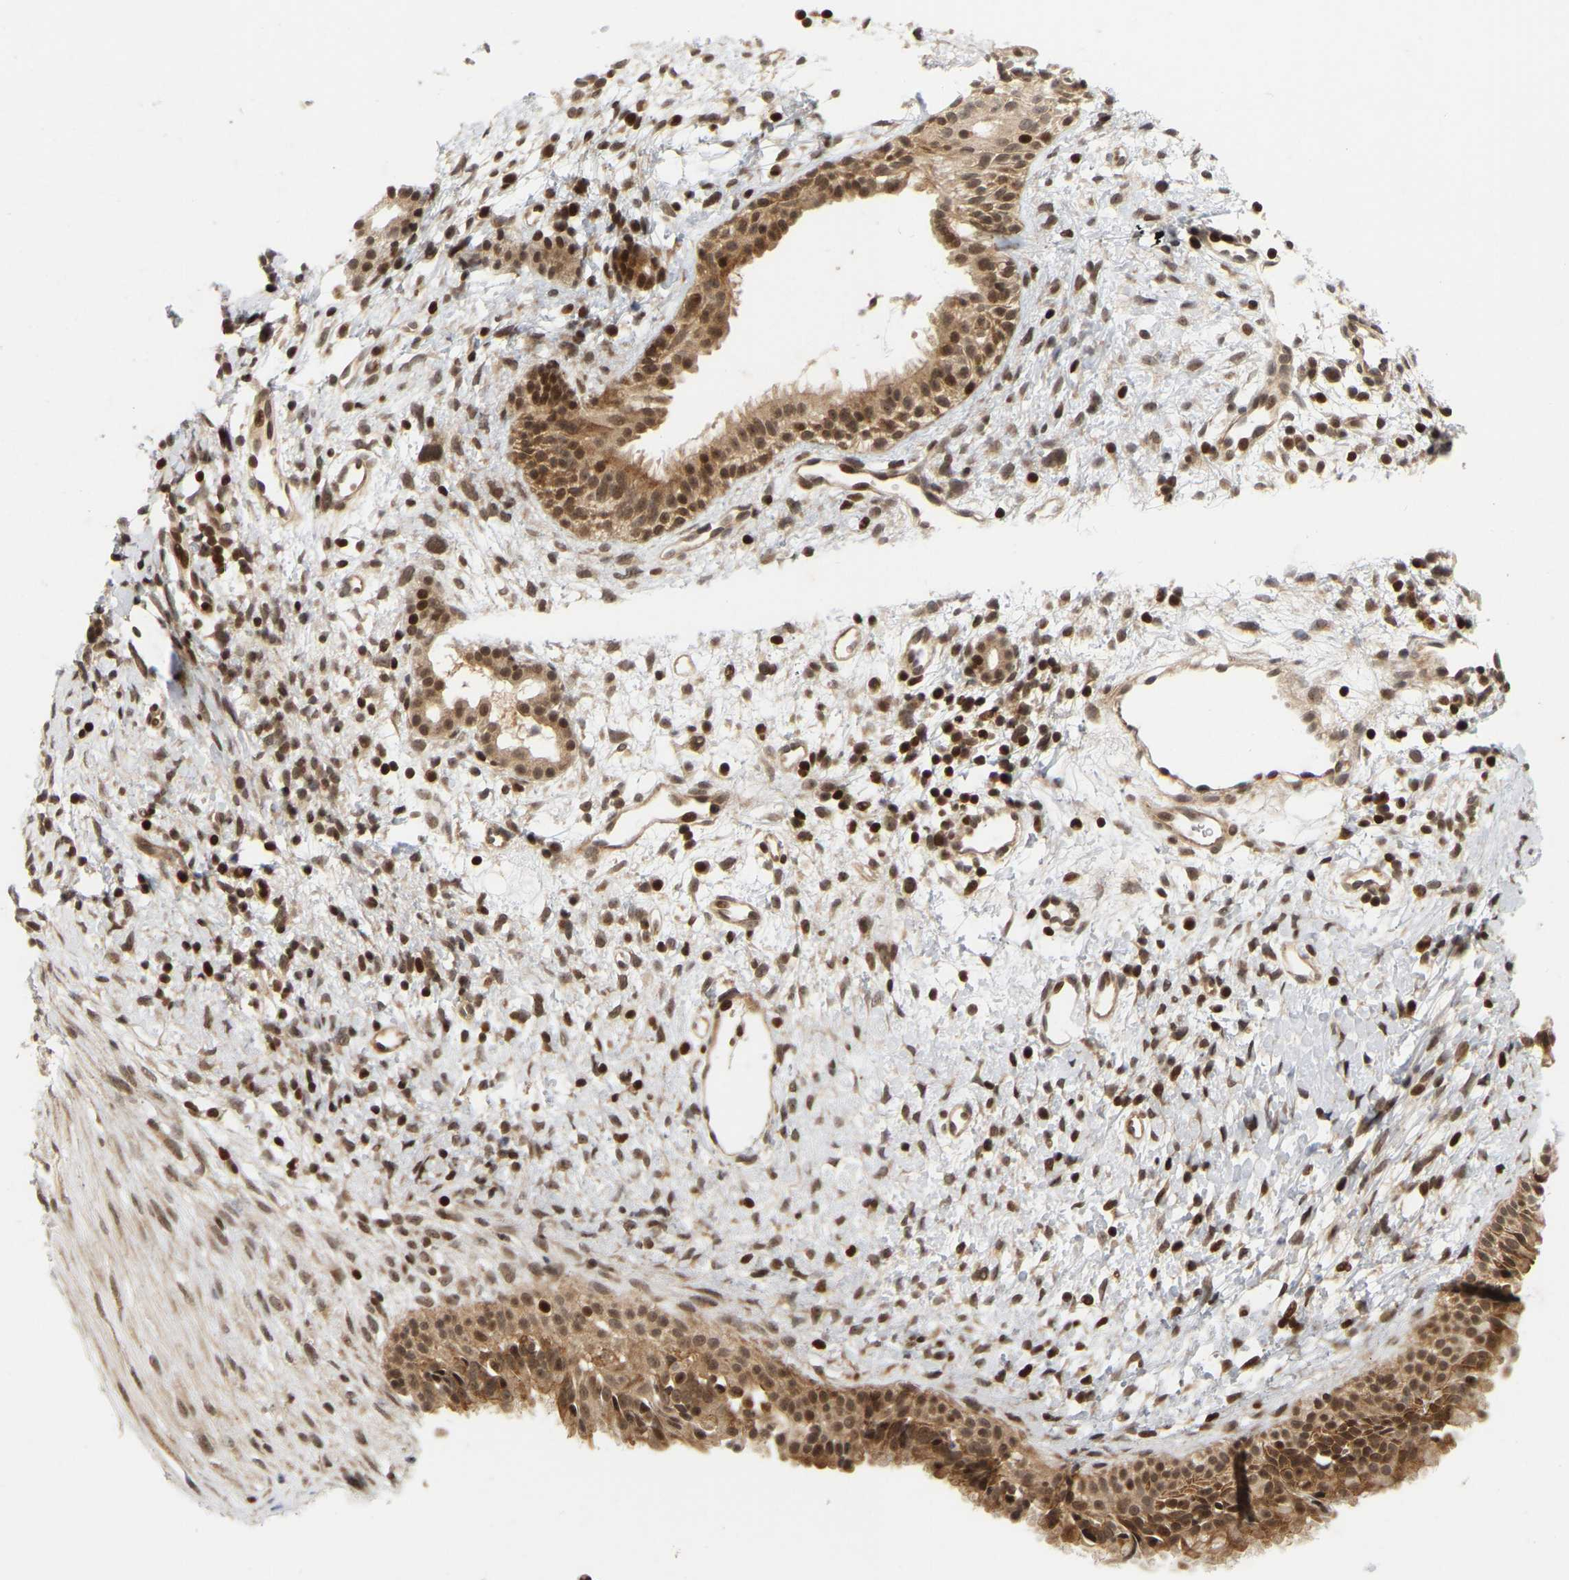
{"staining": {"intensity": "strong", "quantity": ">75%", "location": "cytoplasmic/membranous,nuclear"}, "tissue": "nasopharynx", "cell_type": "Respiratory epithelial cells", "image_type": "normal", "snomed": [{"axis": "morphology", "description": "Normal tissue, NOS"}, {"axis": "topography", "description": "Nasopharynx"}], "caption": "Respiratory epithelial cells exhibit strong cytoplasmic/membranous,nuclear positivity in approximately >75% of cells in unremarkable nasopharynx. The protein of interest is shown in brown color, while the nuclei are stained blue.", "gene": "NFE2L2", "patient": {"sex": "male", "age": 22}}